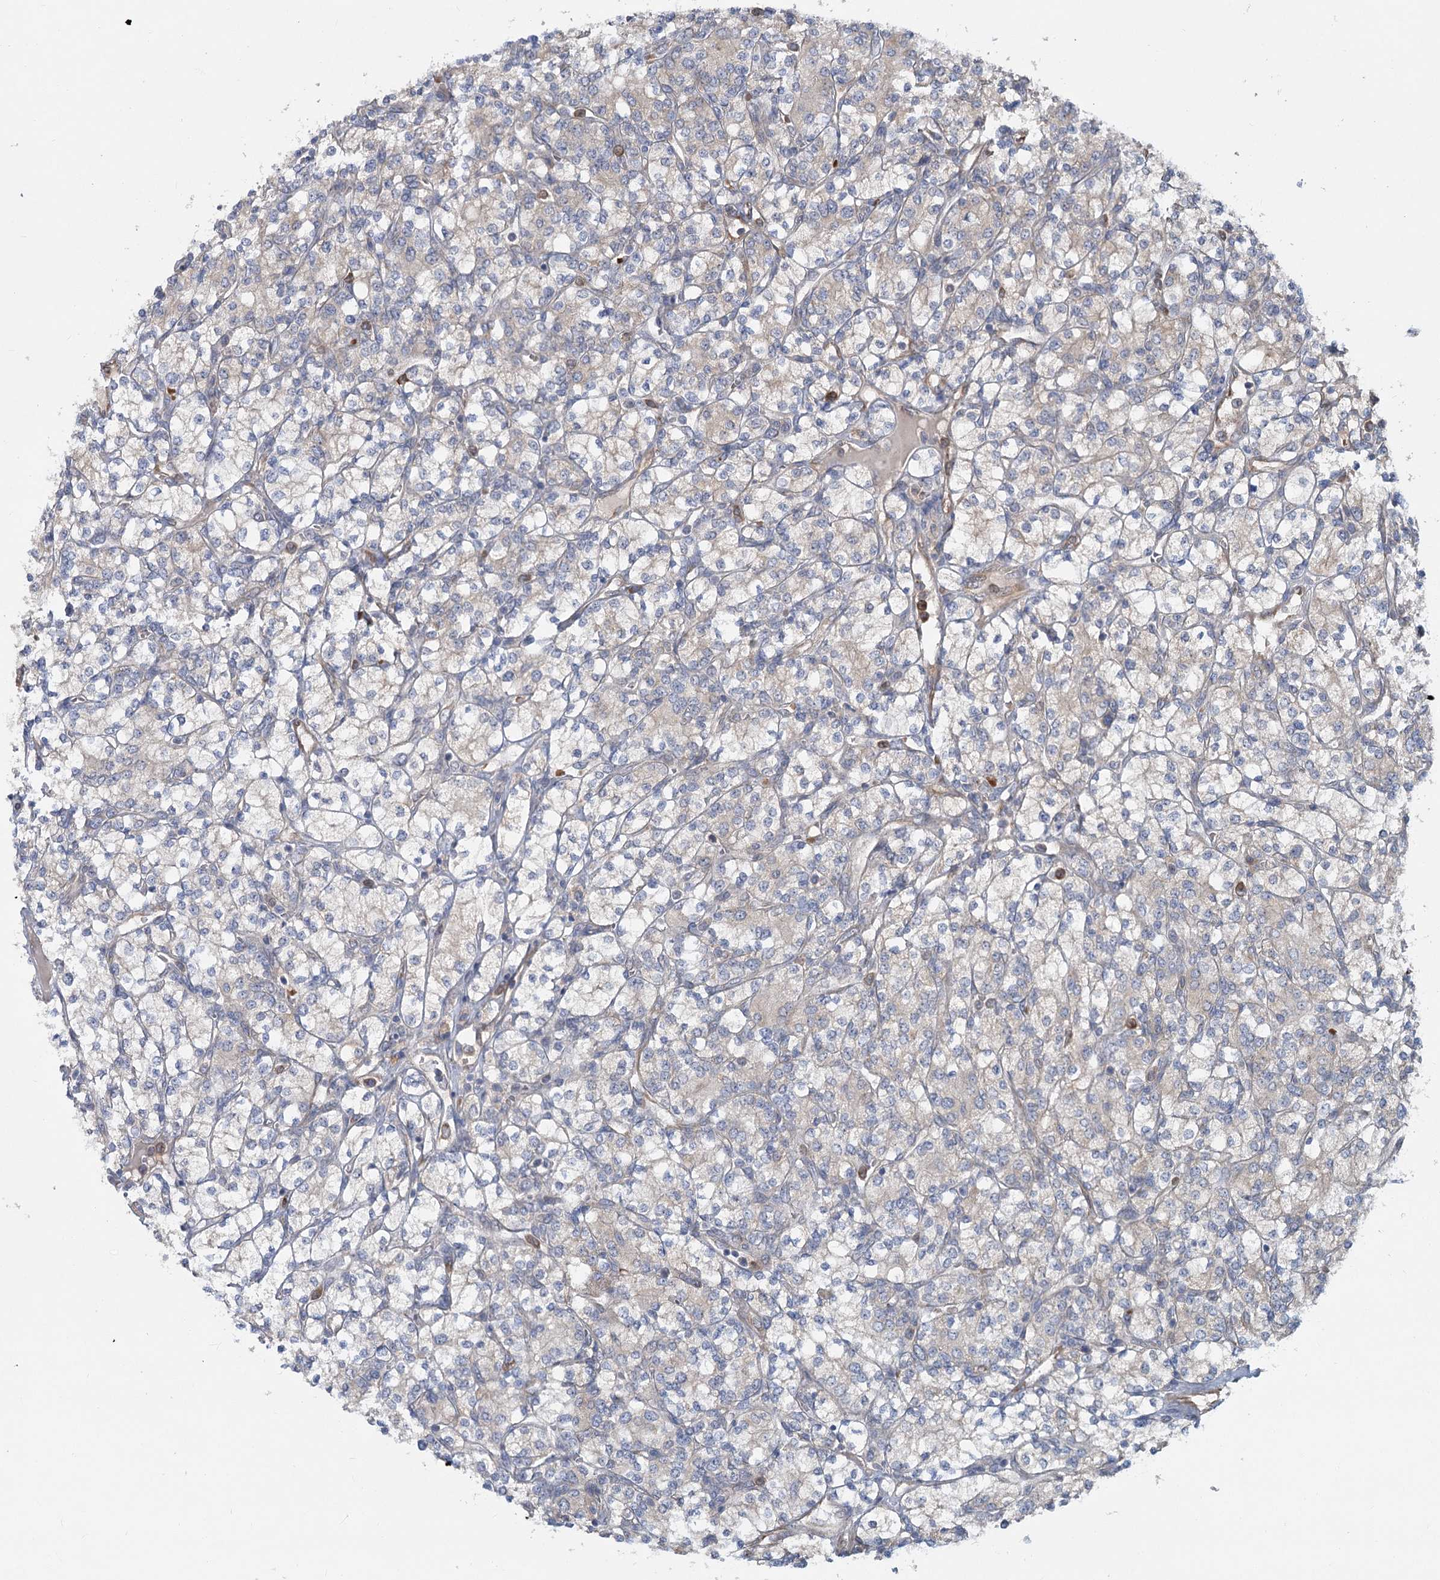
{"staining": {"intensity": "negative", "quantity": "none", "location": "none"}, "tissue": "renal cancer", "cell_type": "Tumor cells", "image_type": "cancer", "snomed": [{"axis": "morphology", "description": "Adenocarcinoma, NOS"}, {"axis": "topography", "description": "Kidney"}], "caption": "The image shows no staining of tumor cells in renal cancer (adenocarcinoma).", "gene": "CIB4", "patient": {"sex": "male", "age": 77}}